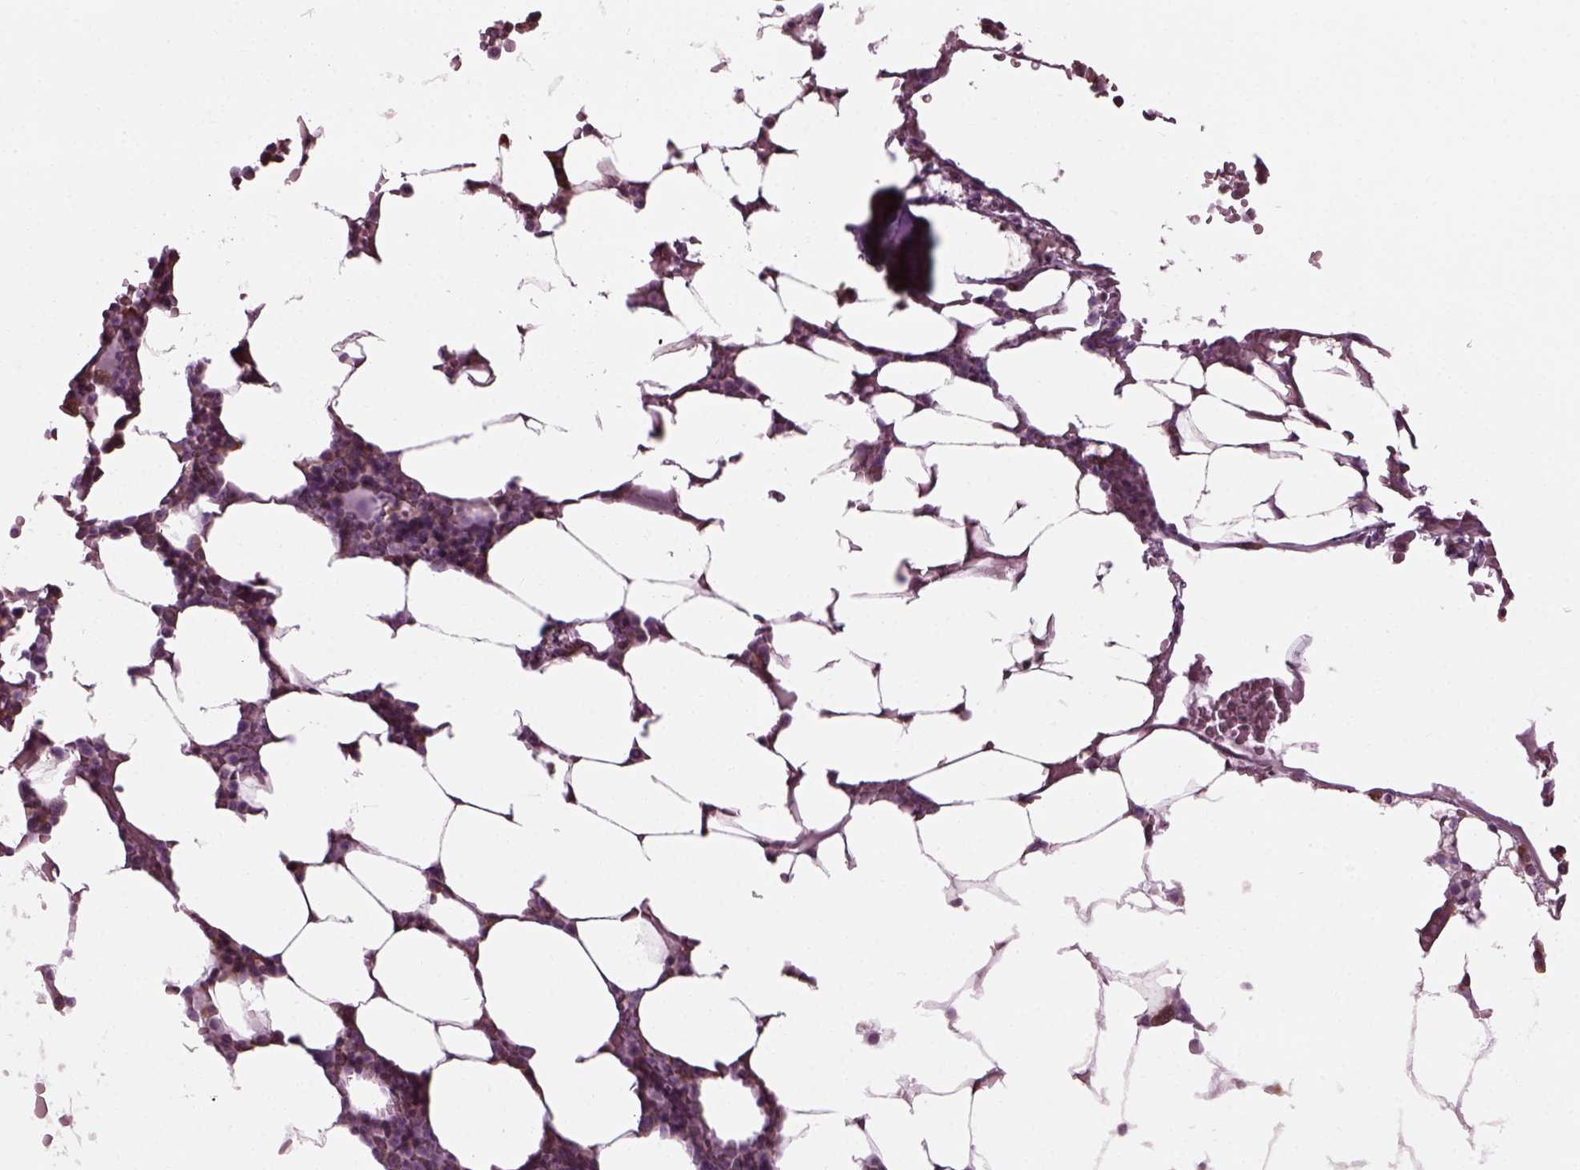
{"staining": {"intensity": "moderate", "quantity": "<25%", "location": "cytoplasmic/membranous"}, "tissue": "bone marrow", "cell_type": "Hematopoietic cells", "image_type": "normal", "snomed": [{"axis": "morphology", "description": "Normal tissue, NOS"}, {"axis": "topography", "description": "Bone marrow"}], "caption": "Hematopoietic cells reveal low levels of moderate cytoplasmic/membranous staining in about <25% of cells in normal human bone marrow.", "gene": "CABP5", "patient": {"sex": "female", "age": 52}}